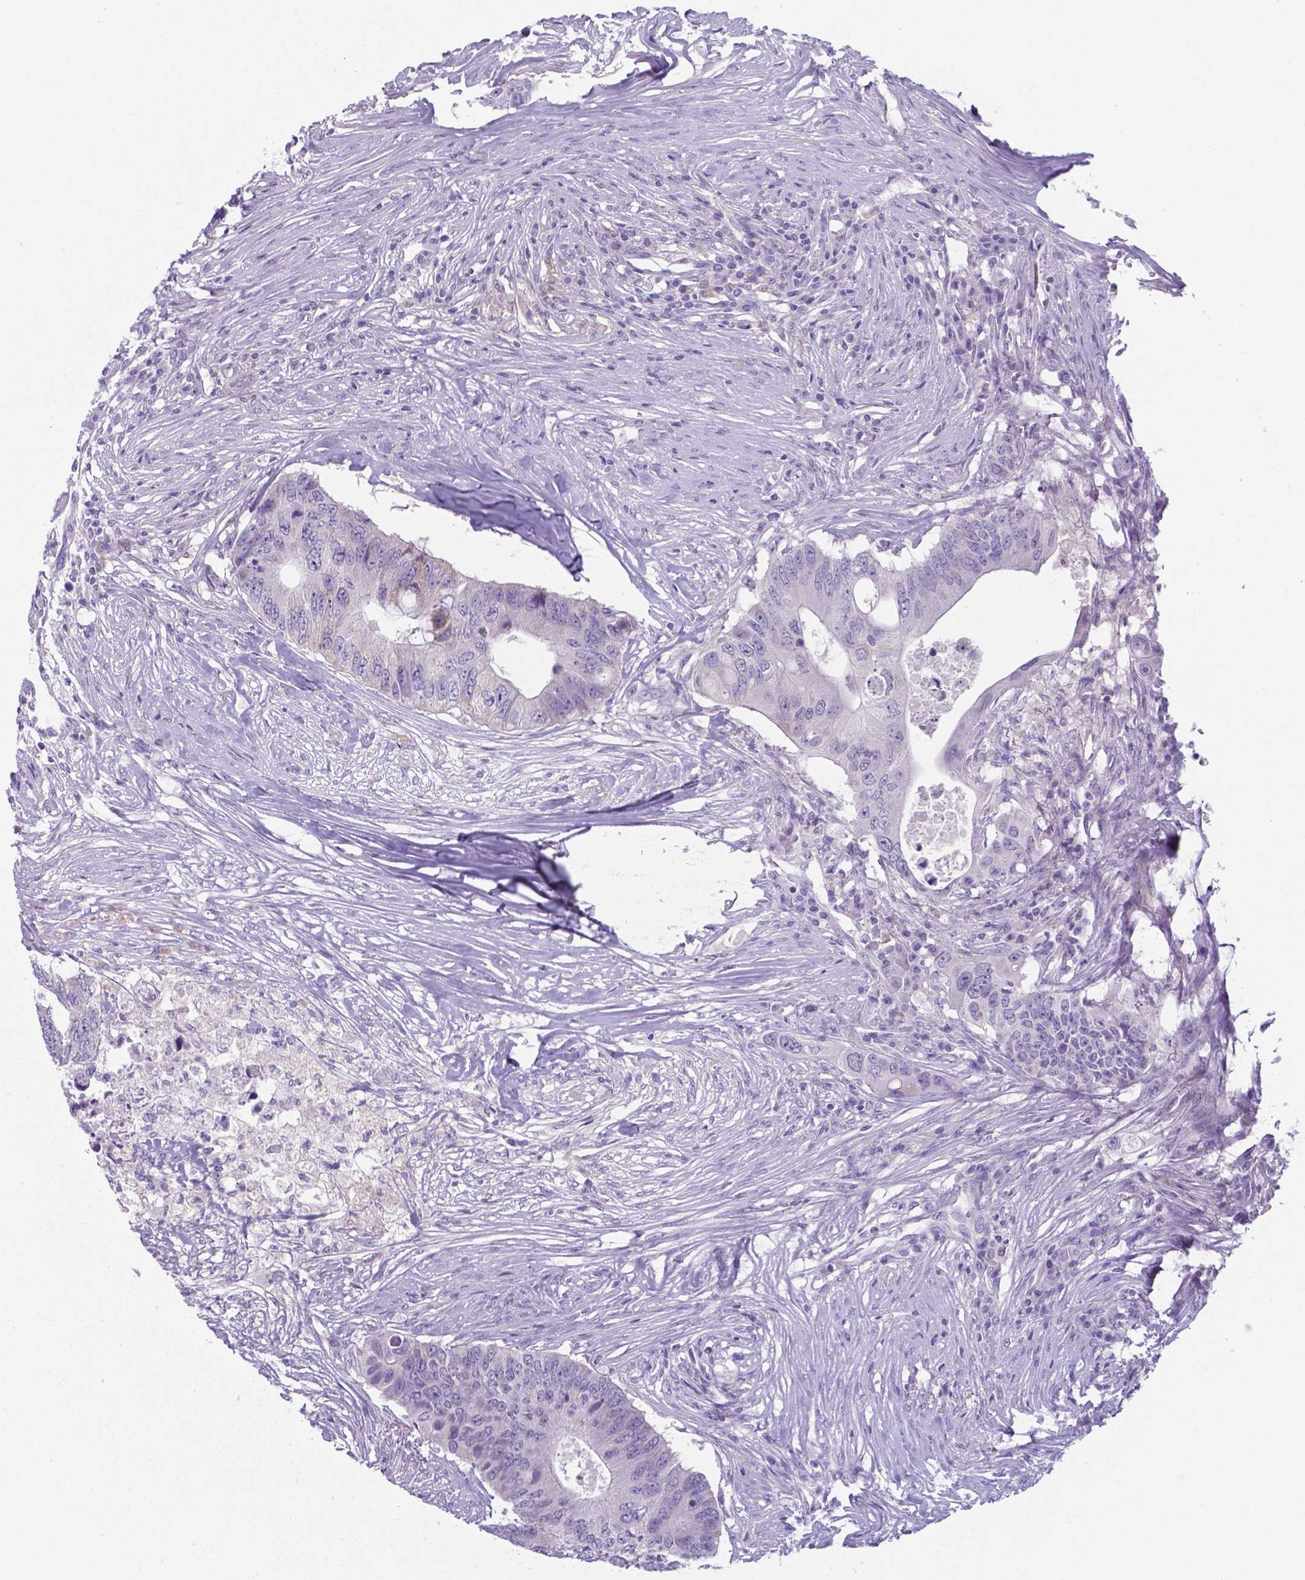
{"staining": {"intensity": "negative", "quantity": "none", "location": "none"}, "tissue": "colorectal cancer", "cell_type": "Tumor cells", "image_type": "cancer", "snomed": [{"axis": "morphology", "description": "Adenocarcinoma, NOS"}, {"axis": "topography", "description": "Colon"}], "caption": "DAB (3,3'-diaminobenzidine) immunohistochemical staining of colorectal cancer (adenocarcinoma) displays no significant staining in tumor cells.", "gene": "AP5B1", "patient": {"sex": "male", "age": 71}}